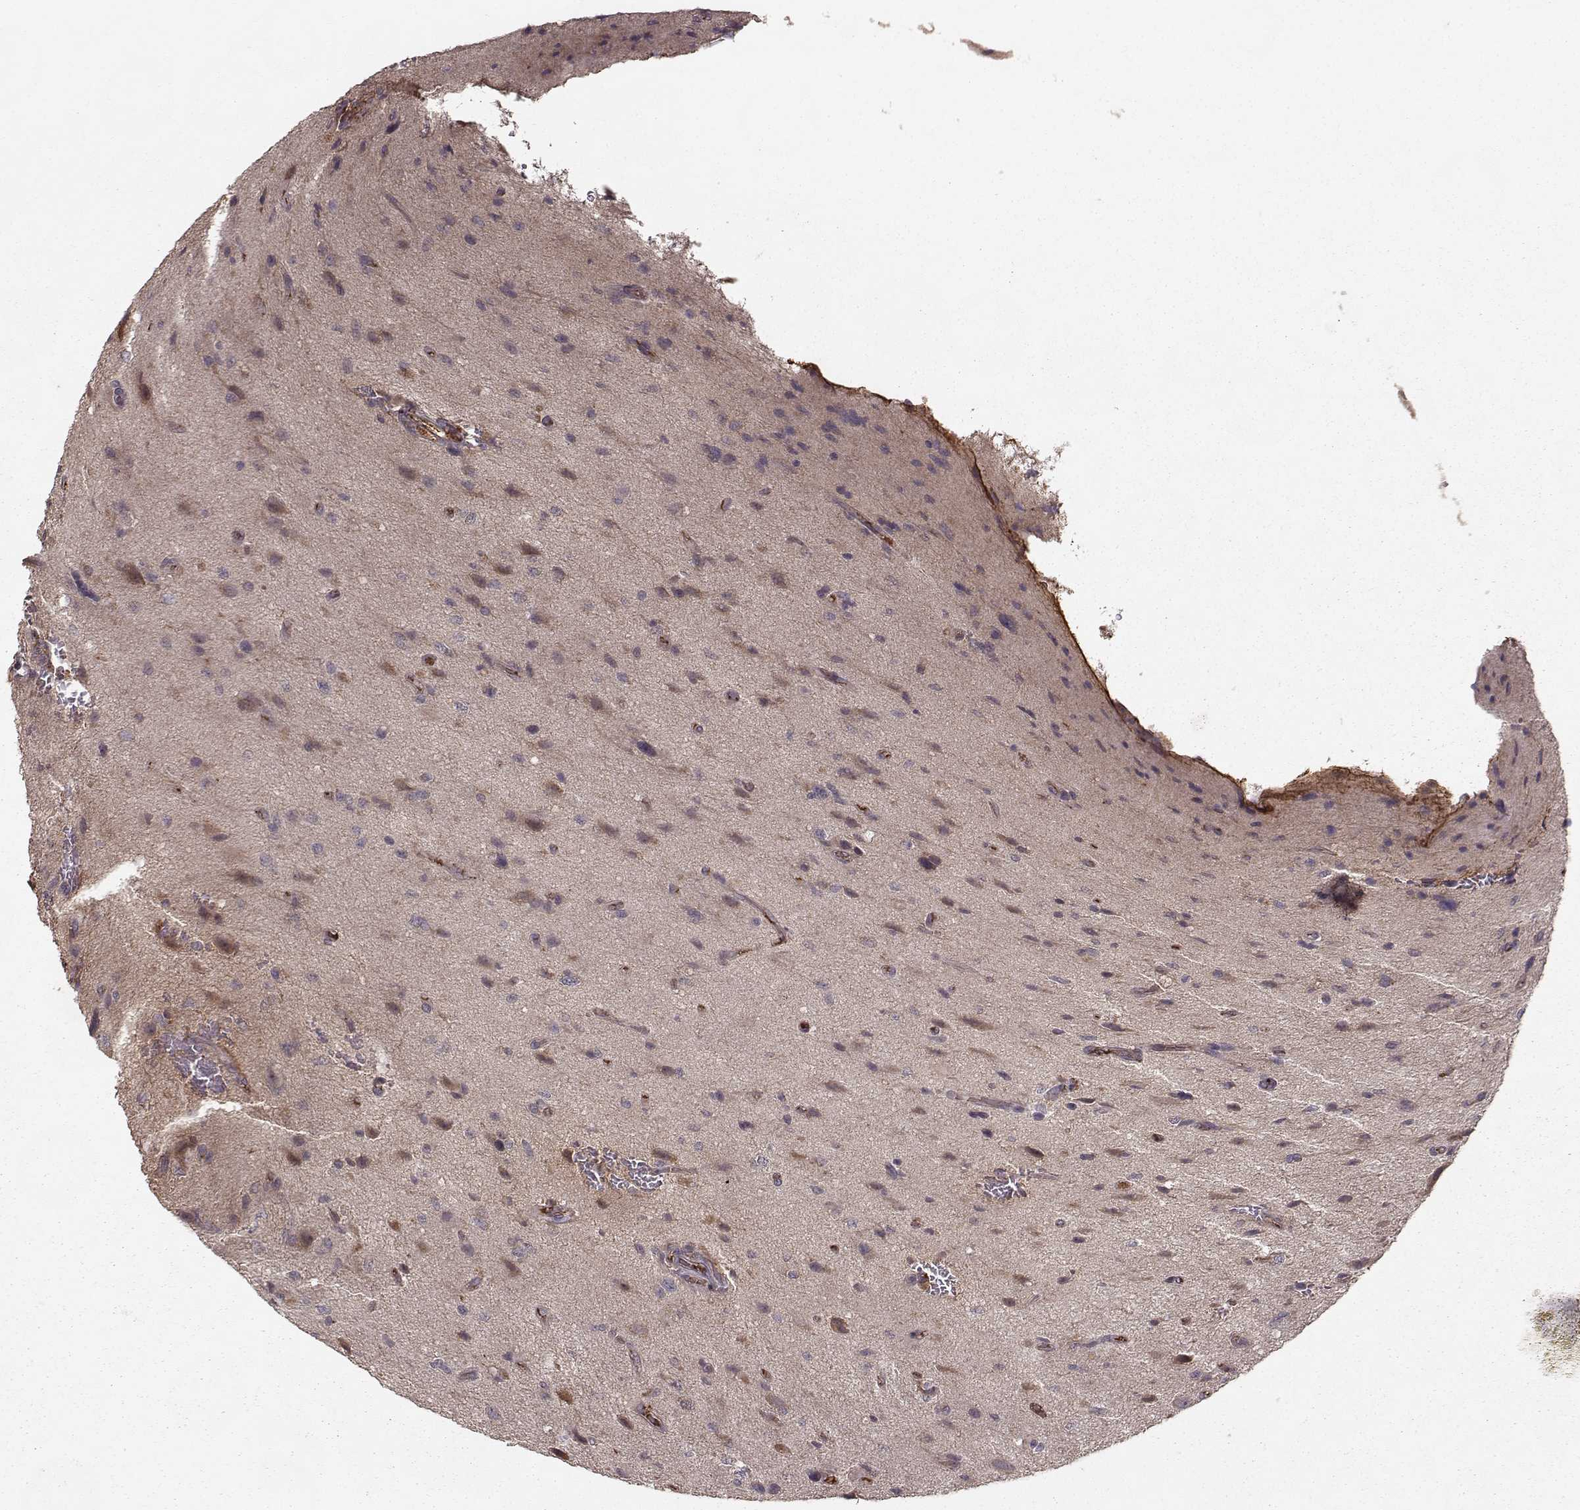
{"staining": {"intensity": "negative", "quantity": "none", "location": "none"}, "tissue": "glioma", "cell_type": "Tumor cells", "image_type": "cancer", "snomed": [{"axis": "morphology", "description": "Glioma, malignant, NOS"}, {"axis": "morphology", "description": "Glioma, malignant, High grade"}, {"axis": "topography", "description": "Brain"}], "caption": "DAB immunohistochemical staining of malignant high-grade glioma demonstrates no significant positivity in tumor cells.", "gene": "WNT6", "patient": {"sex": "female", "age": 71}}